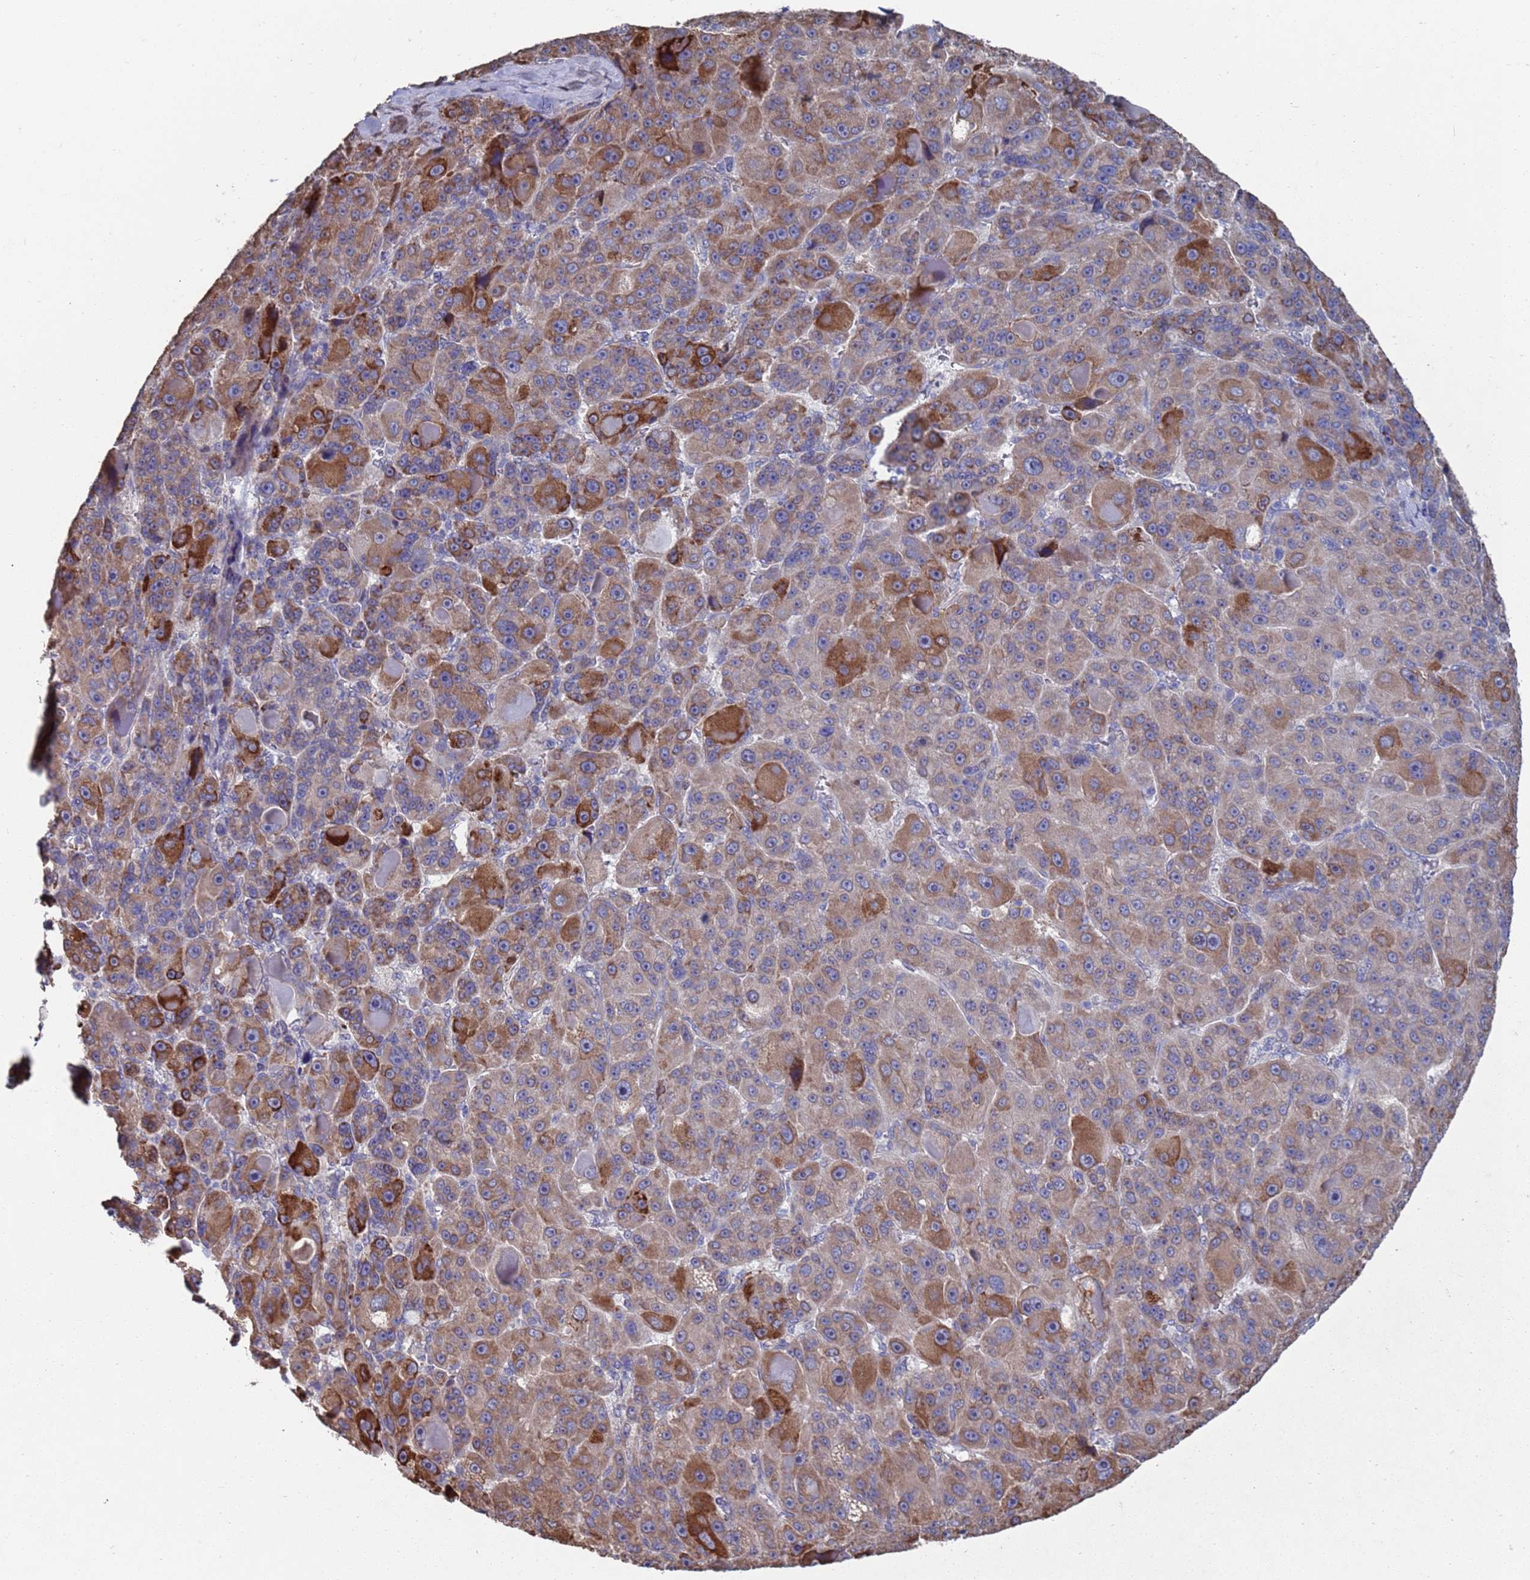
{"staining": {"intensity": "strong", "quantity": "25%-75%", "location": "cytoplasmic/membranous"}, "tissue": "liver cancer", "cell_type": "Tumor cells", "image_type": "cancer", "snomed": [{"axis": "morphology", "description": "Carcinoma, Hepatocellular, NOS"}, {"axis": "topography", "description": "Liver"}], "caption": "Hepatocellular carcinoma (liver) stained with DAB immunohistochemistry displays high levels of strong cytoplasmic/membranous expression in about 25%-75% of tumor cells.", "gene": "CFAP119", "patient": {"sex": "male", "age": 76}}